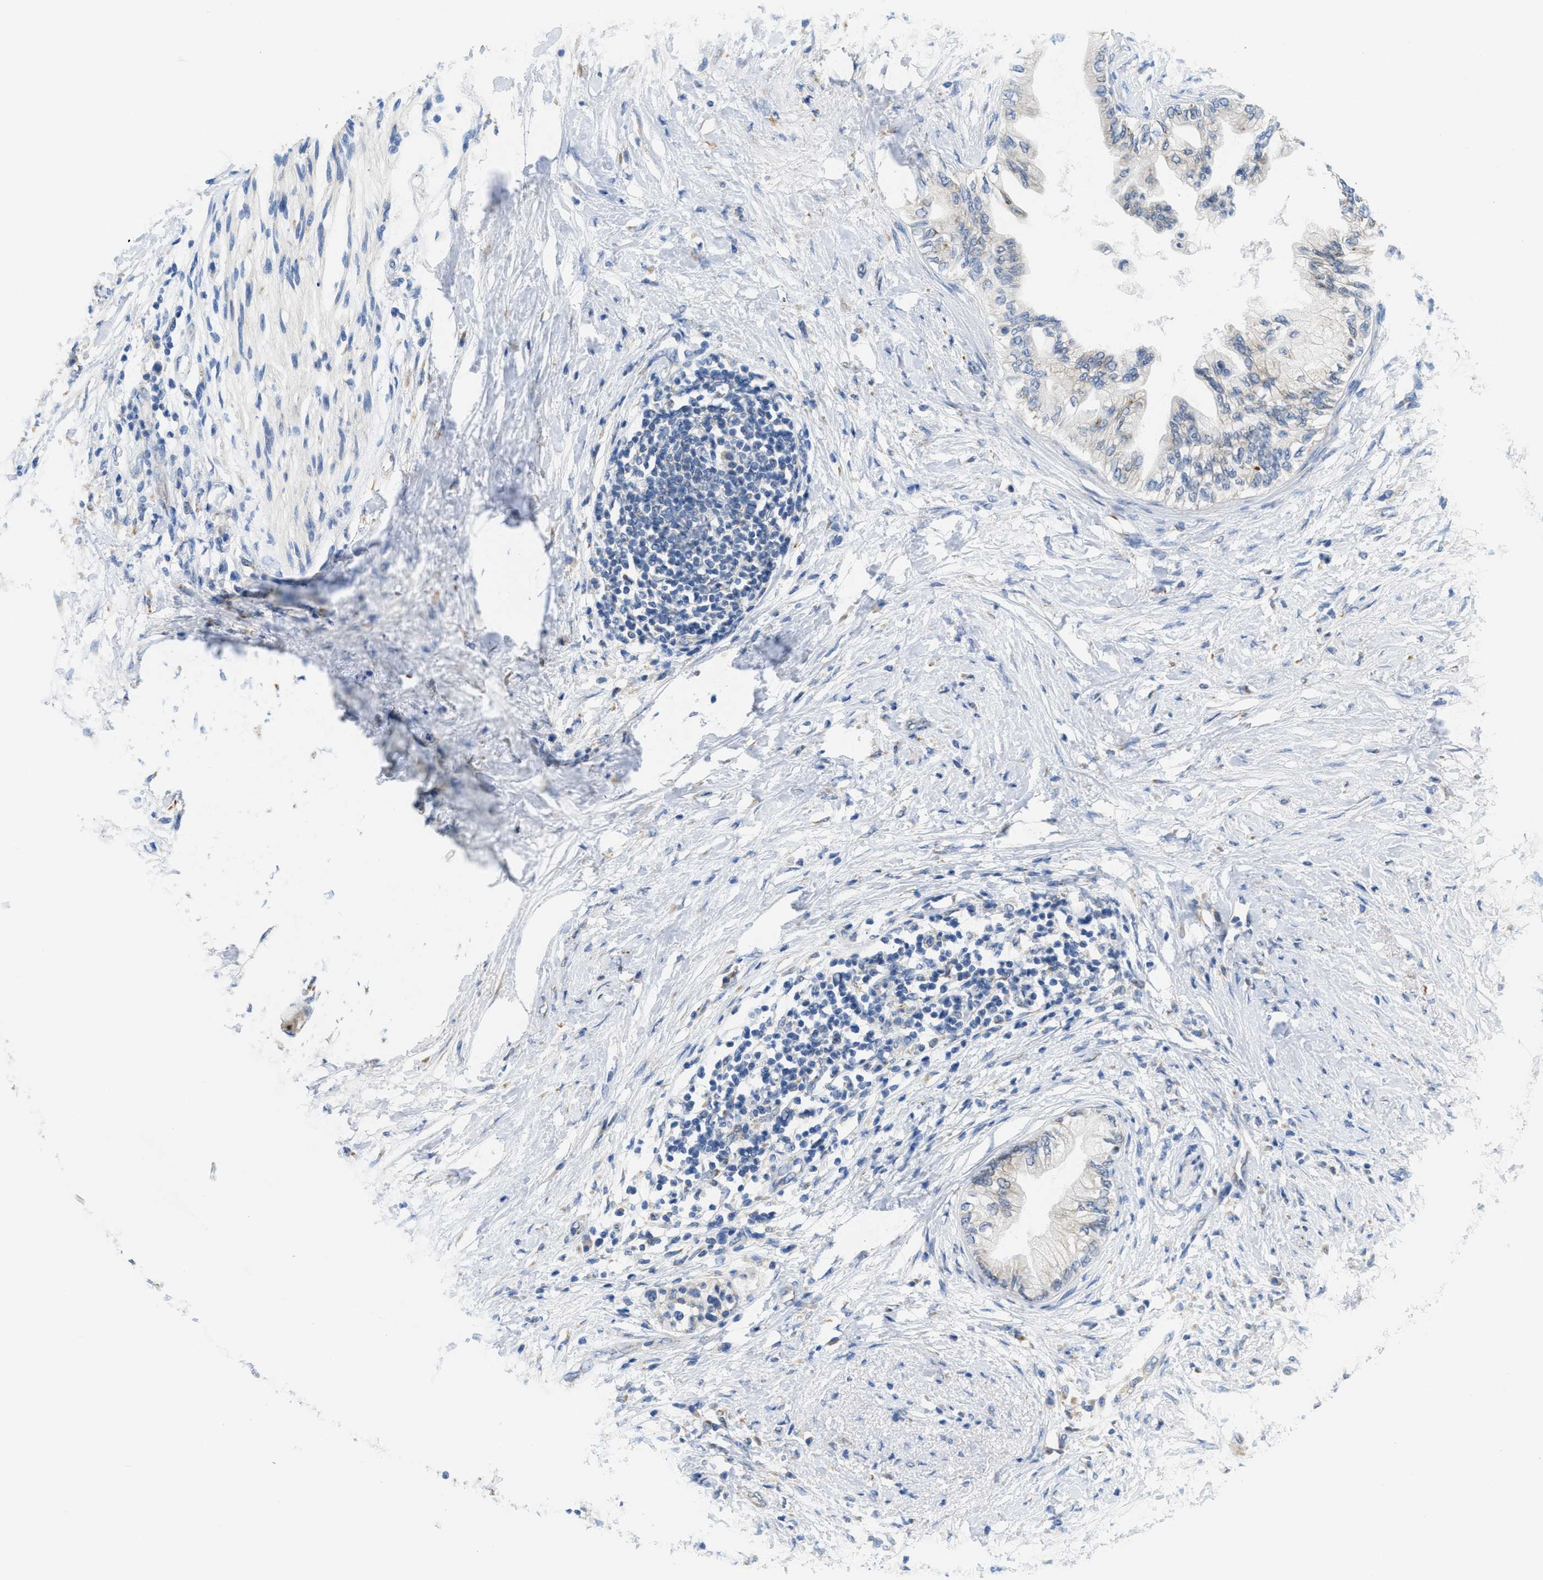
{"staining": {"intensity": "negative", "quantity": "none", "location": "none"}, "tissue": "pancreatic cancer", "cell_type": "Tumor cells", "image_type": "cancer", "snomed": [{"axis": "morphology", "description": "Normal tissue, NOS"}, {"axis": "morphology", "description": "Adenocarcinoma, NOS"}, {"axis": "topography", "description": "Pancreas"}, {"axis": "topography", "description": "Duodenum"}], "caption": "Tumor cells are negative for brown protein staining in pancreatic adenocarcinoma.", "gene": "PTDSS1", "patient": {"sex": "female", "age": 60}}